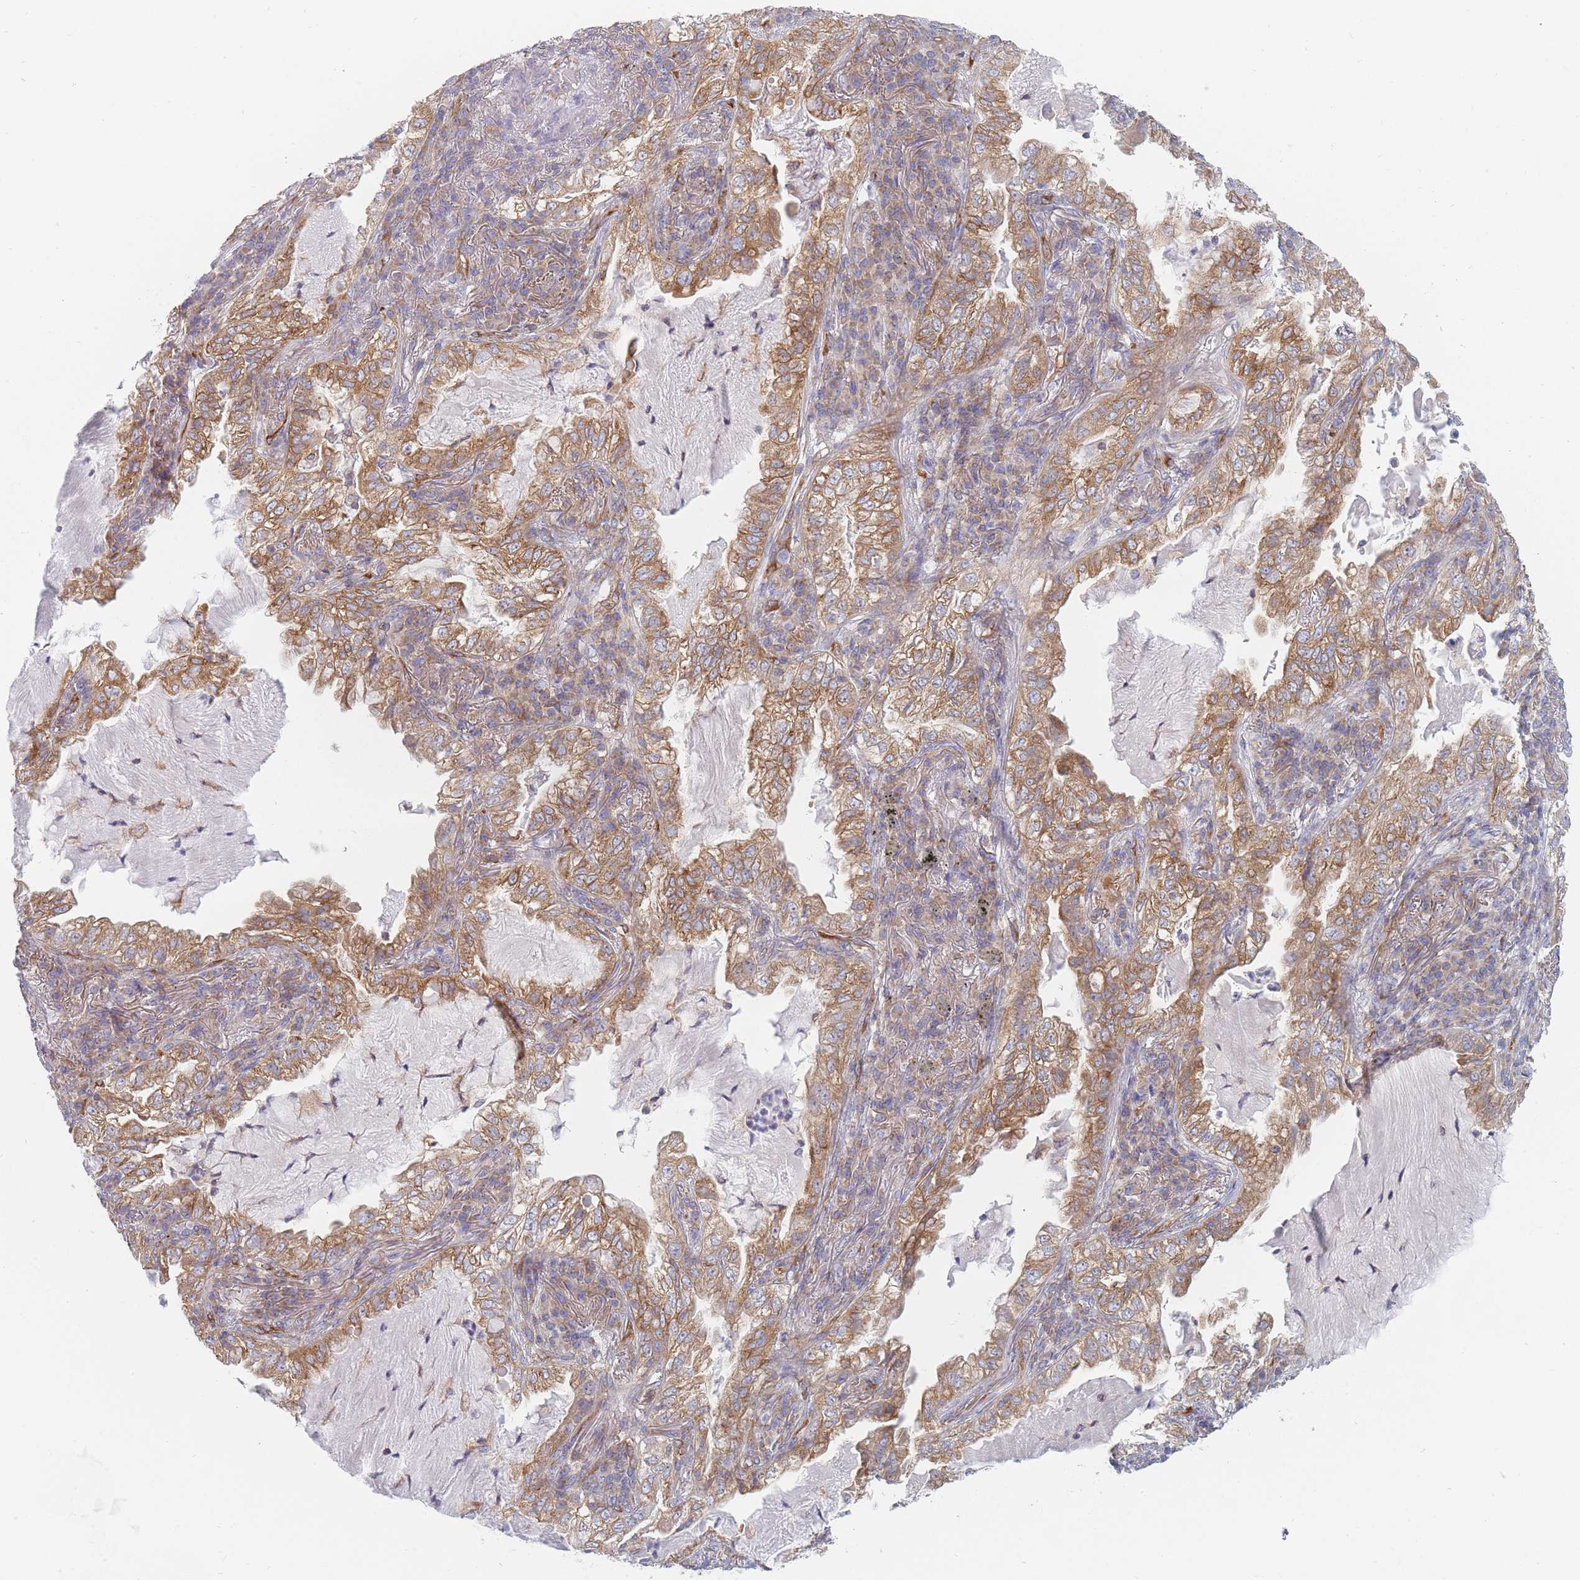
{"staining": {"intensity": "moderate", "quantity": ">75%", "location": "cytoplasmic/membranous"}, "tissue": "lung cancer", "cell_type": "Tumor cells", "image_type": "cancer", "snomed": [{"axis": "morphology", "description": "Adenocarcinoma, NOS"}, {"axis": "topography", "description": "Lung"}], "caption": "Immunohistochemical staining of lung adenocarcinoma exhibits medium levels of moderate cytoplasmic/membranous staining in about >75% of tumor cells.", "gene": "MAP1S", "patient": {"sex": "female", "age": 73}}